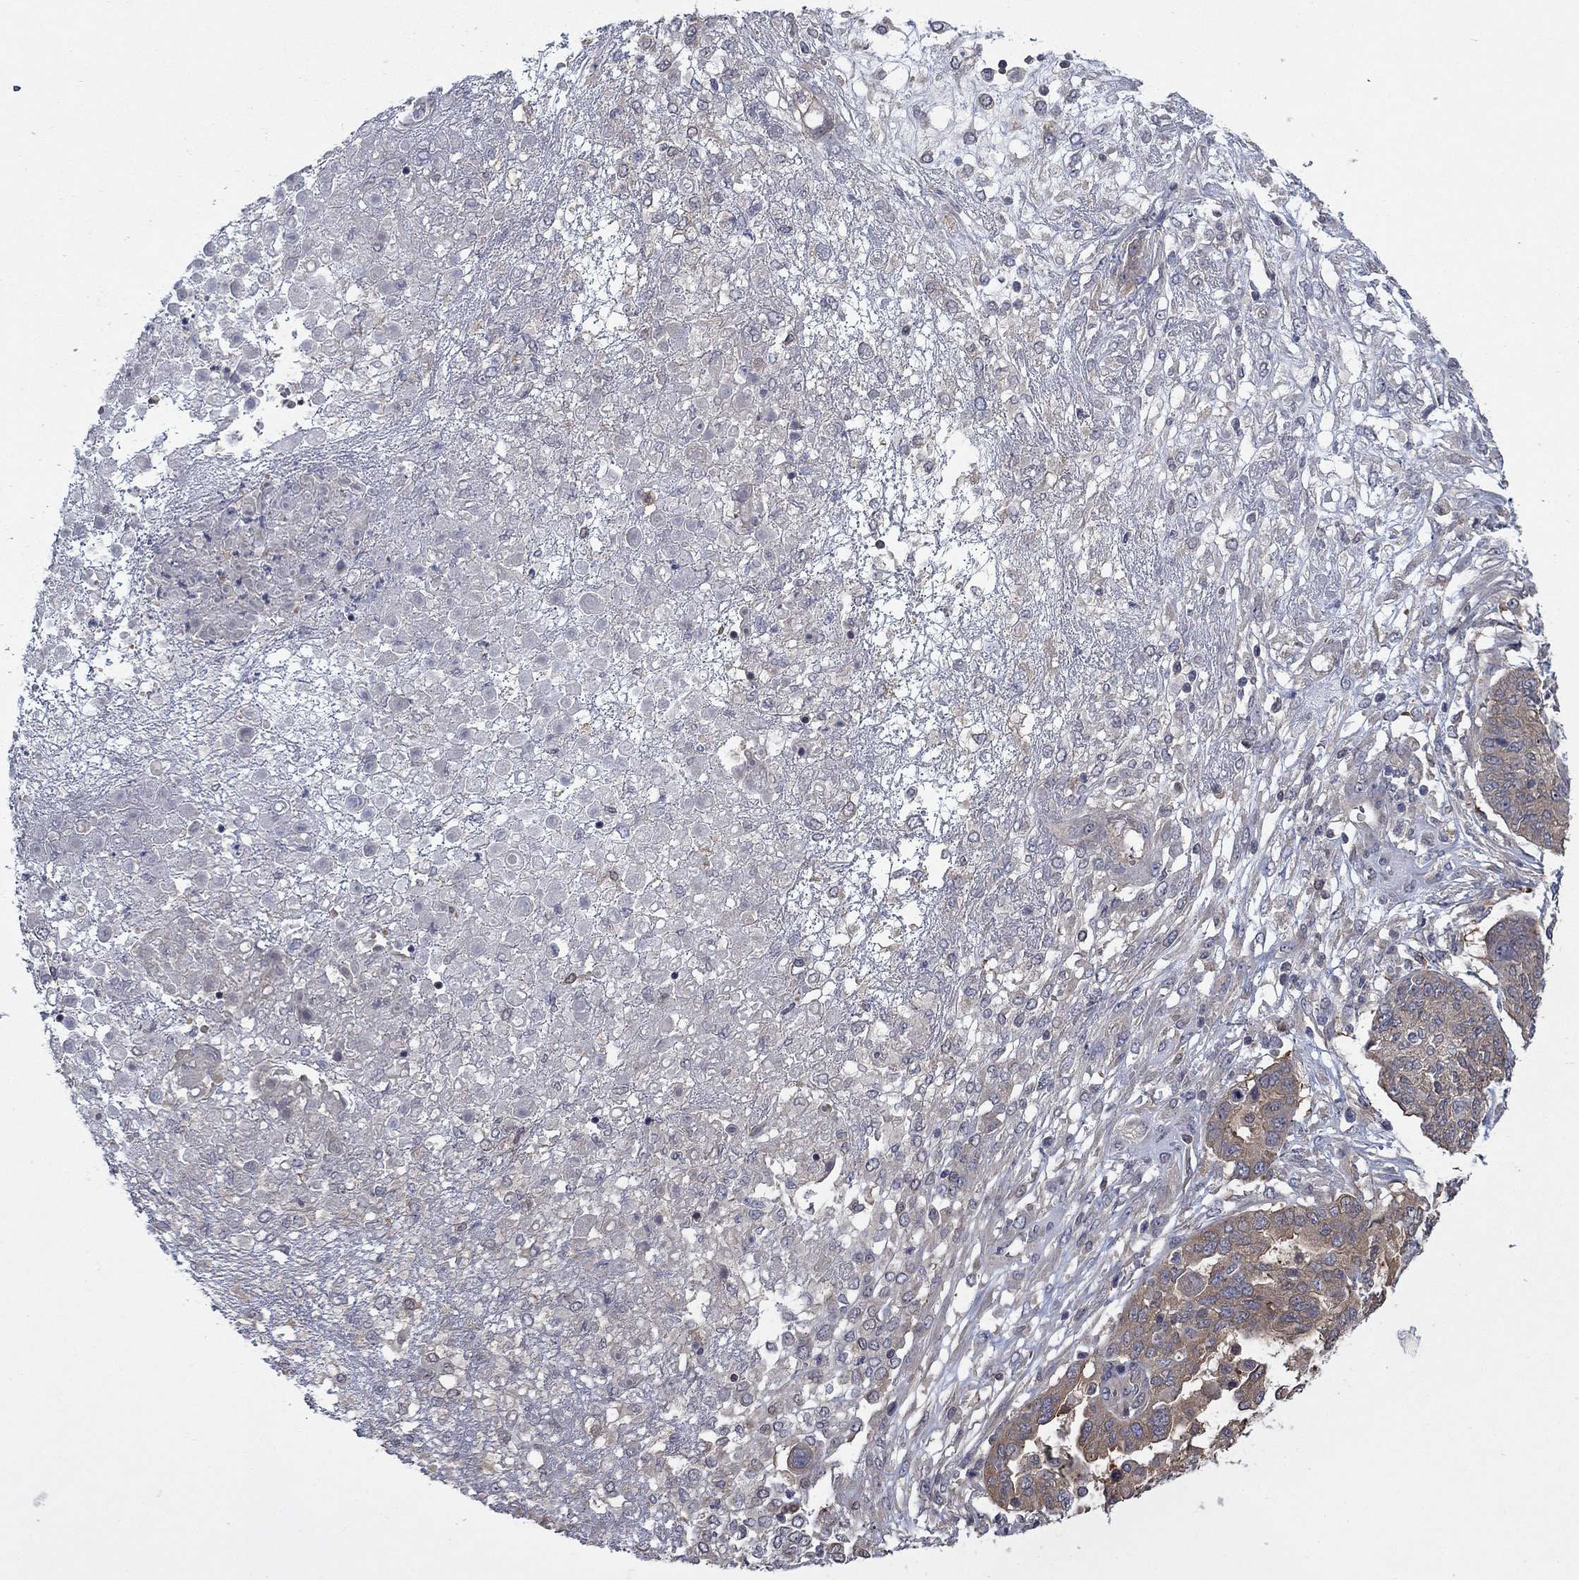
{"staining": {"intensity": "weak", "quantity": ">75%", "location": "cytoplasmic/membranous"}, "tissue": "ovarian cancer", "cell_type": "Tumor cells", "image_type": "cancer", "snomed": [{"axis": "morphology", "description": "Cystadenocarcinoma, serous, NOS"}, {"axis": "topography", "description": "Ovary"}], "caption": "The immunohistochemical stain highlights weak cytoplasmic/membranous staining in tumor cells of serous cystadenocarcinoma (ovarian) tissue. The staining is performed using DAB brown chromogen to label protein expression. The nuclei are counter-stained blue using hematoxylin.", "gene": "PDZD2", "patient": {"sex": "female", "age": 67}}